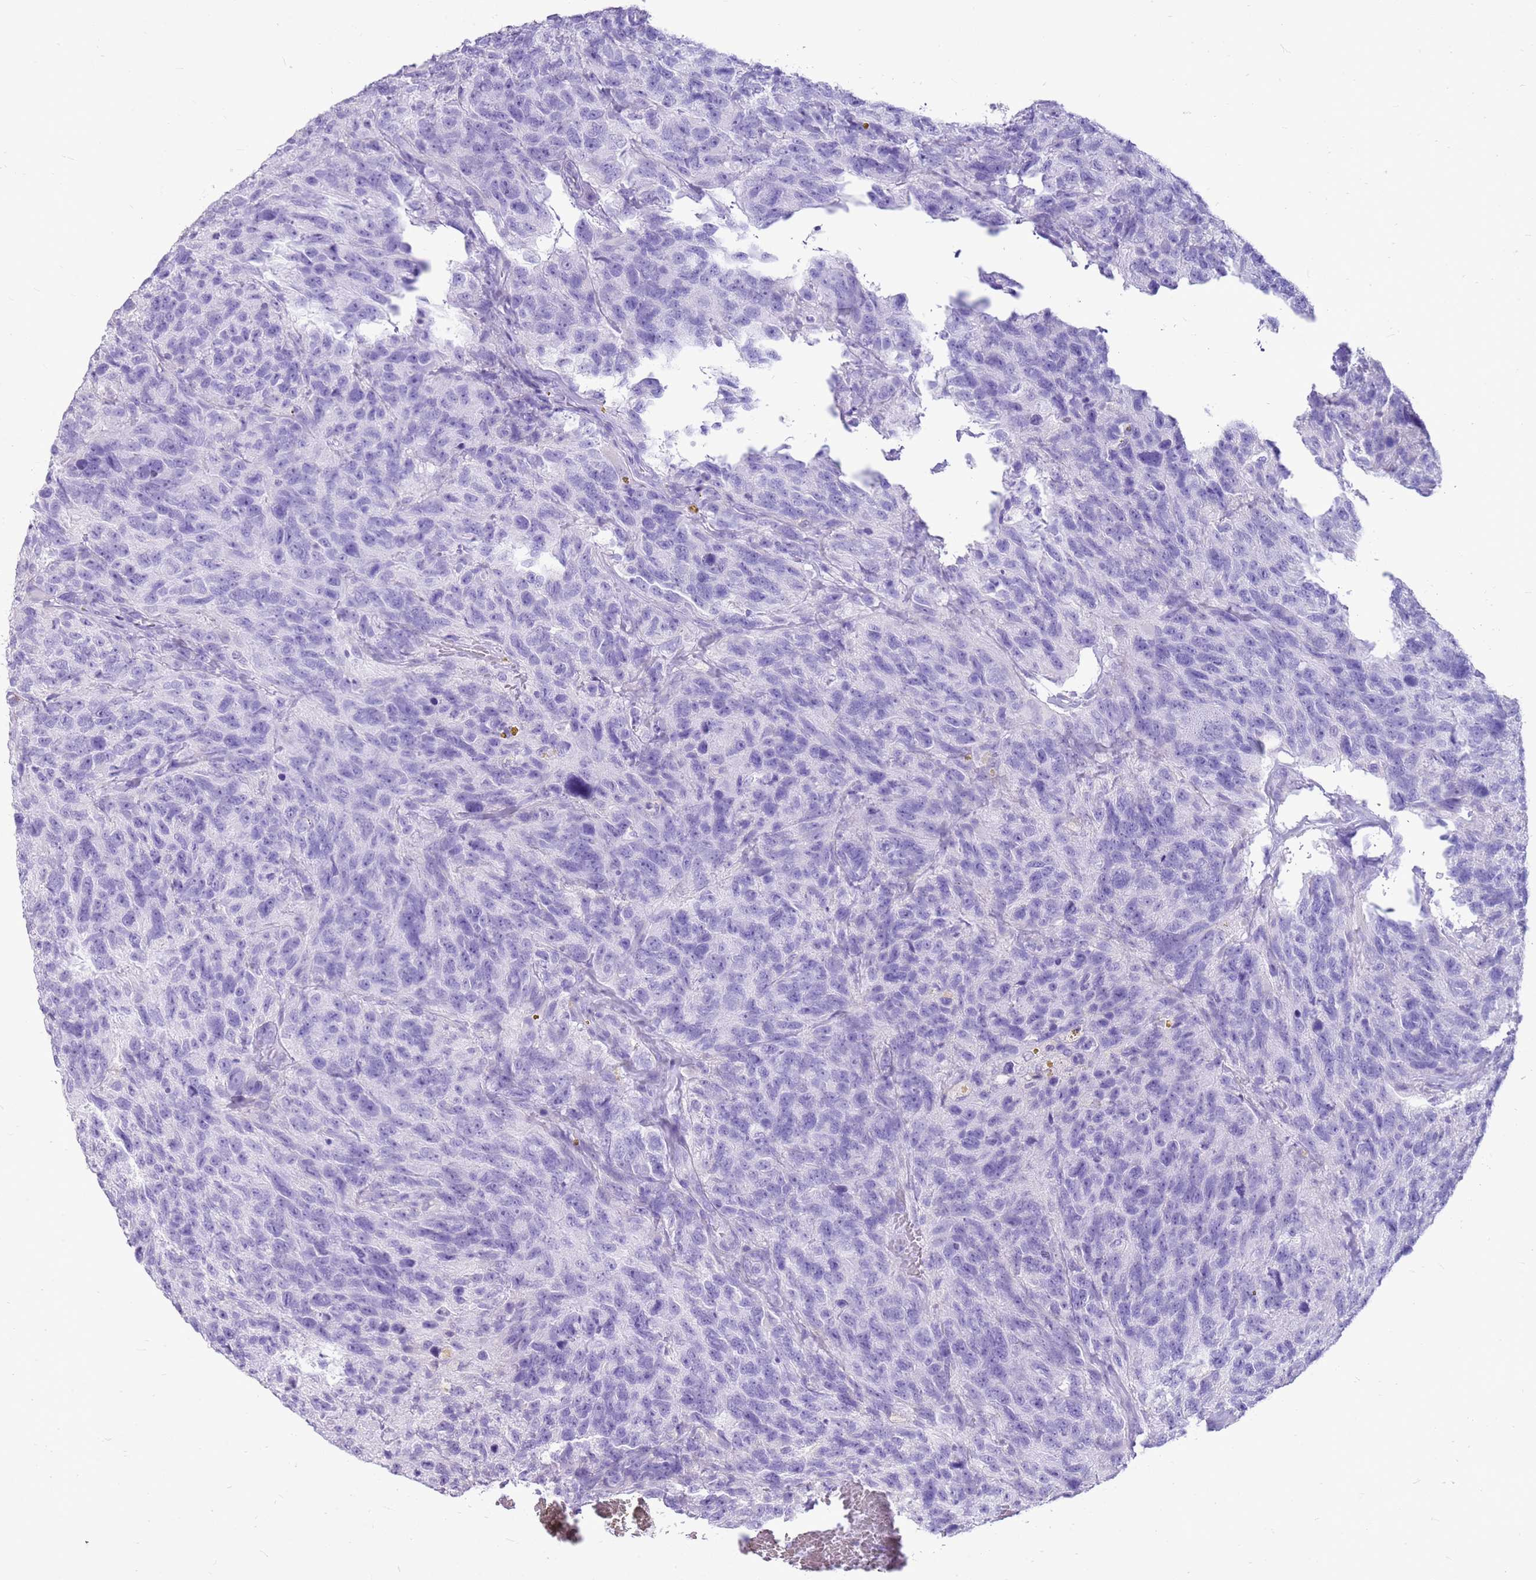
{"staining": {"intensity": "negative", "quantity": "none", "location": "none"}, "tissue": "glioma", "cell_type": "Tumor cells", "image_type": "cancer", "snomed": [{"axis": "morphology", "description": "Glioma, malignant, High grade"}, {"axis": "topography", "description": "Brain"}], "caption": "Malignant glioma (high-grade) was stained to show a protein in brown. There is no significant positivity in tumor cells.", "gene": "CA8", "patient": {"sex": "male", "age": 69}}